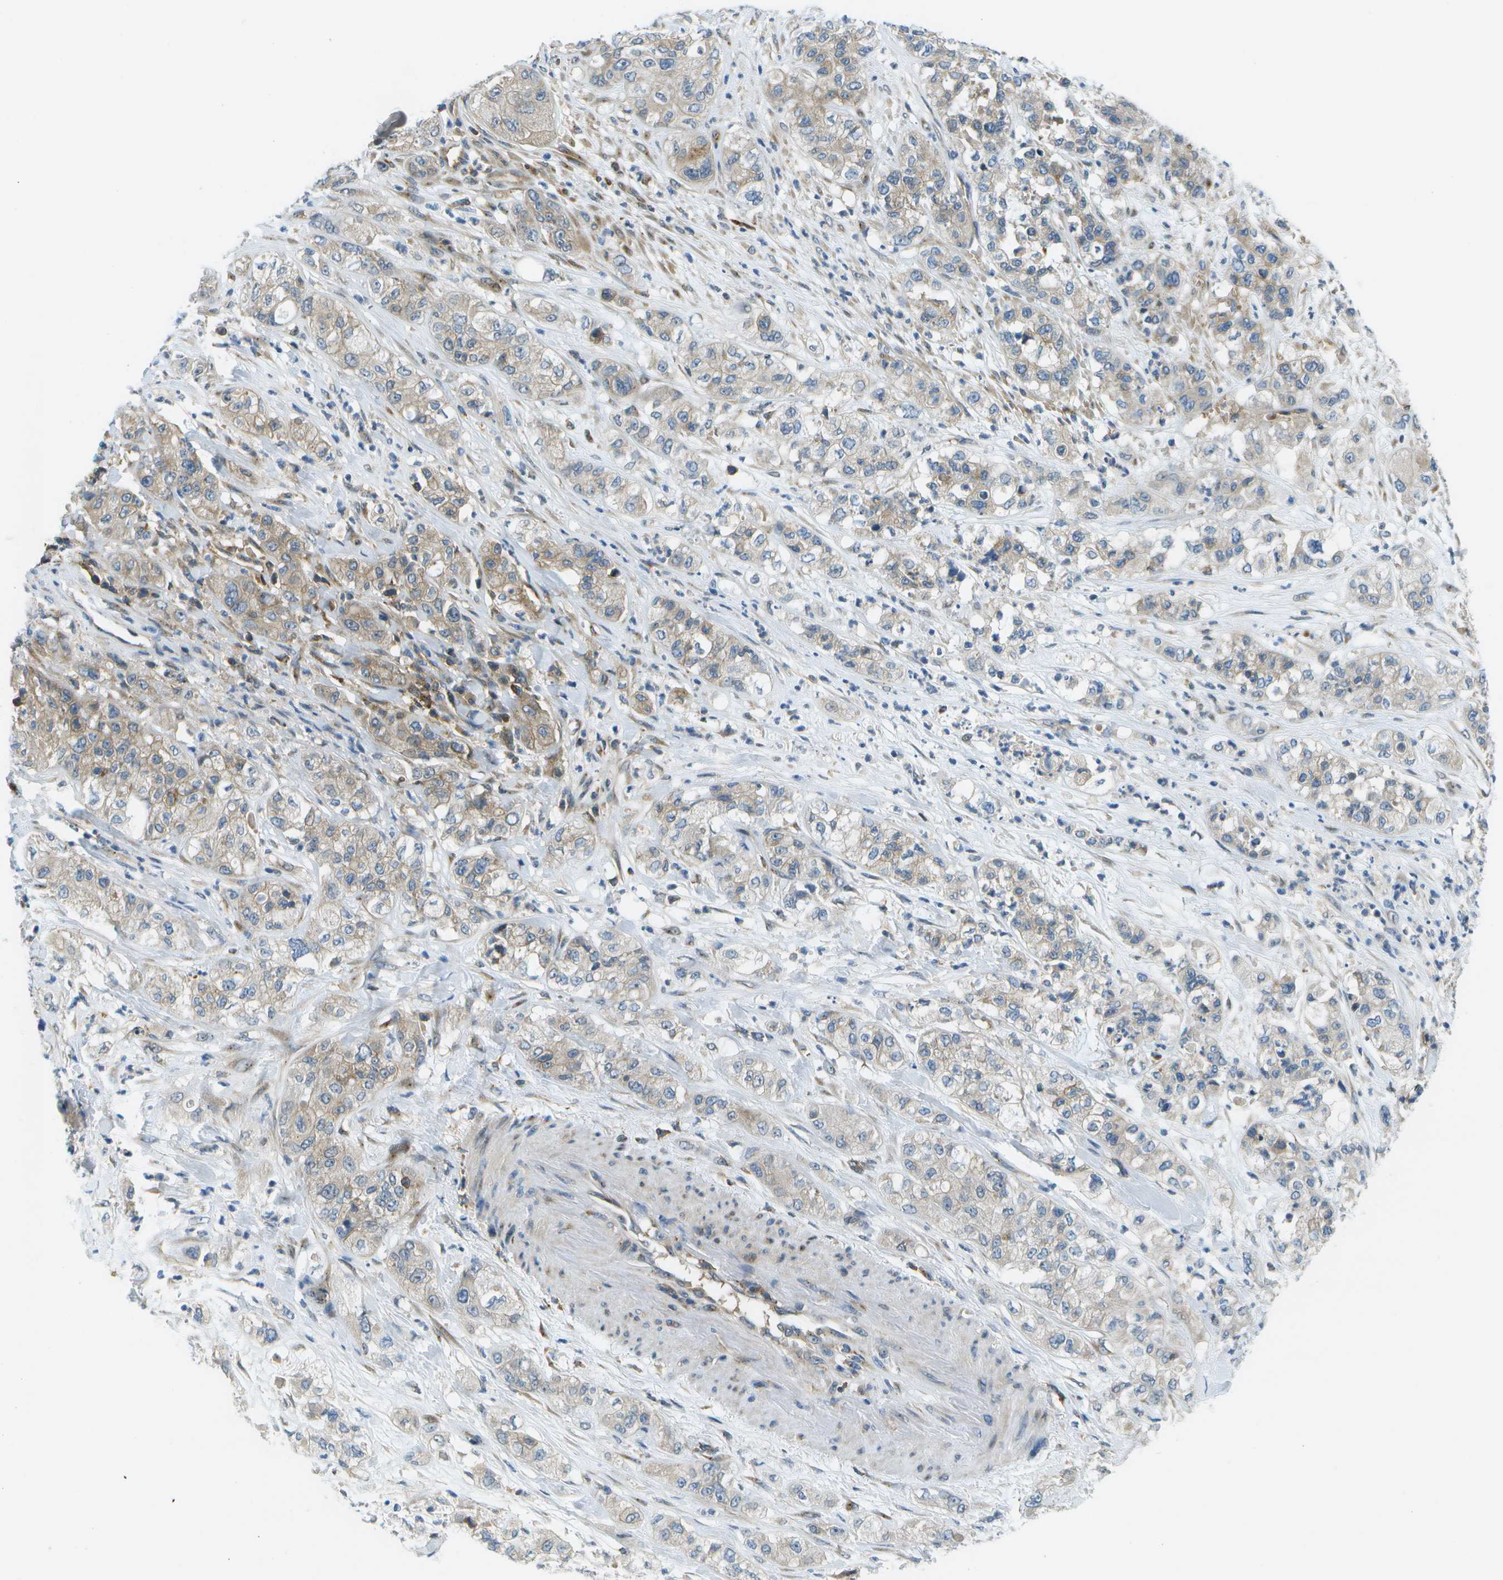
{"staining": {"intensity": "weak", "quantity": "25%-75%", "location": "cytoplasmic/membranous"}, "tissue": "pancreatic cancer", "cell_type": "Tumor cells", "image_type": "cancer", "snomed": [{"axis": "morphology", "description": "Adenocarcinoma, NOS"}, {"axis": "topography", "description": "Pancreas"}], "caption": "The immunohistochemical stain labels weak cytoplasmic/membranous expression in tumor cells of pancreatic cancer tissue.", "gene": "CTIF", "patient": {"sex": "female", "age": 78}}